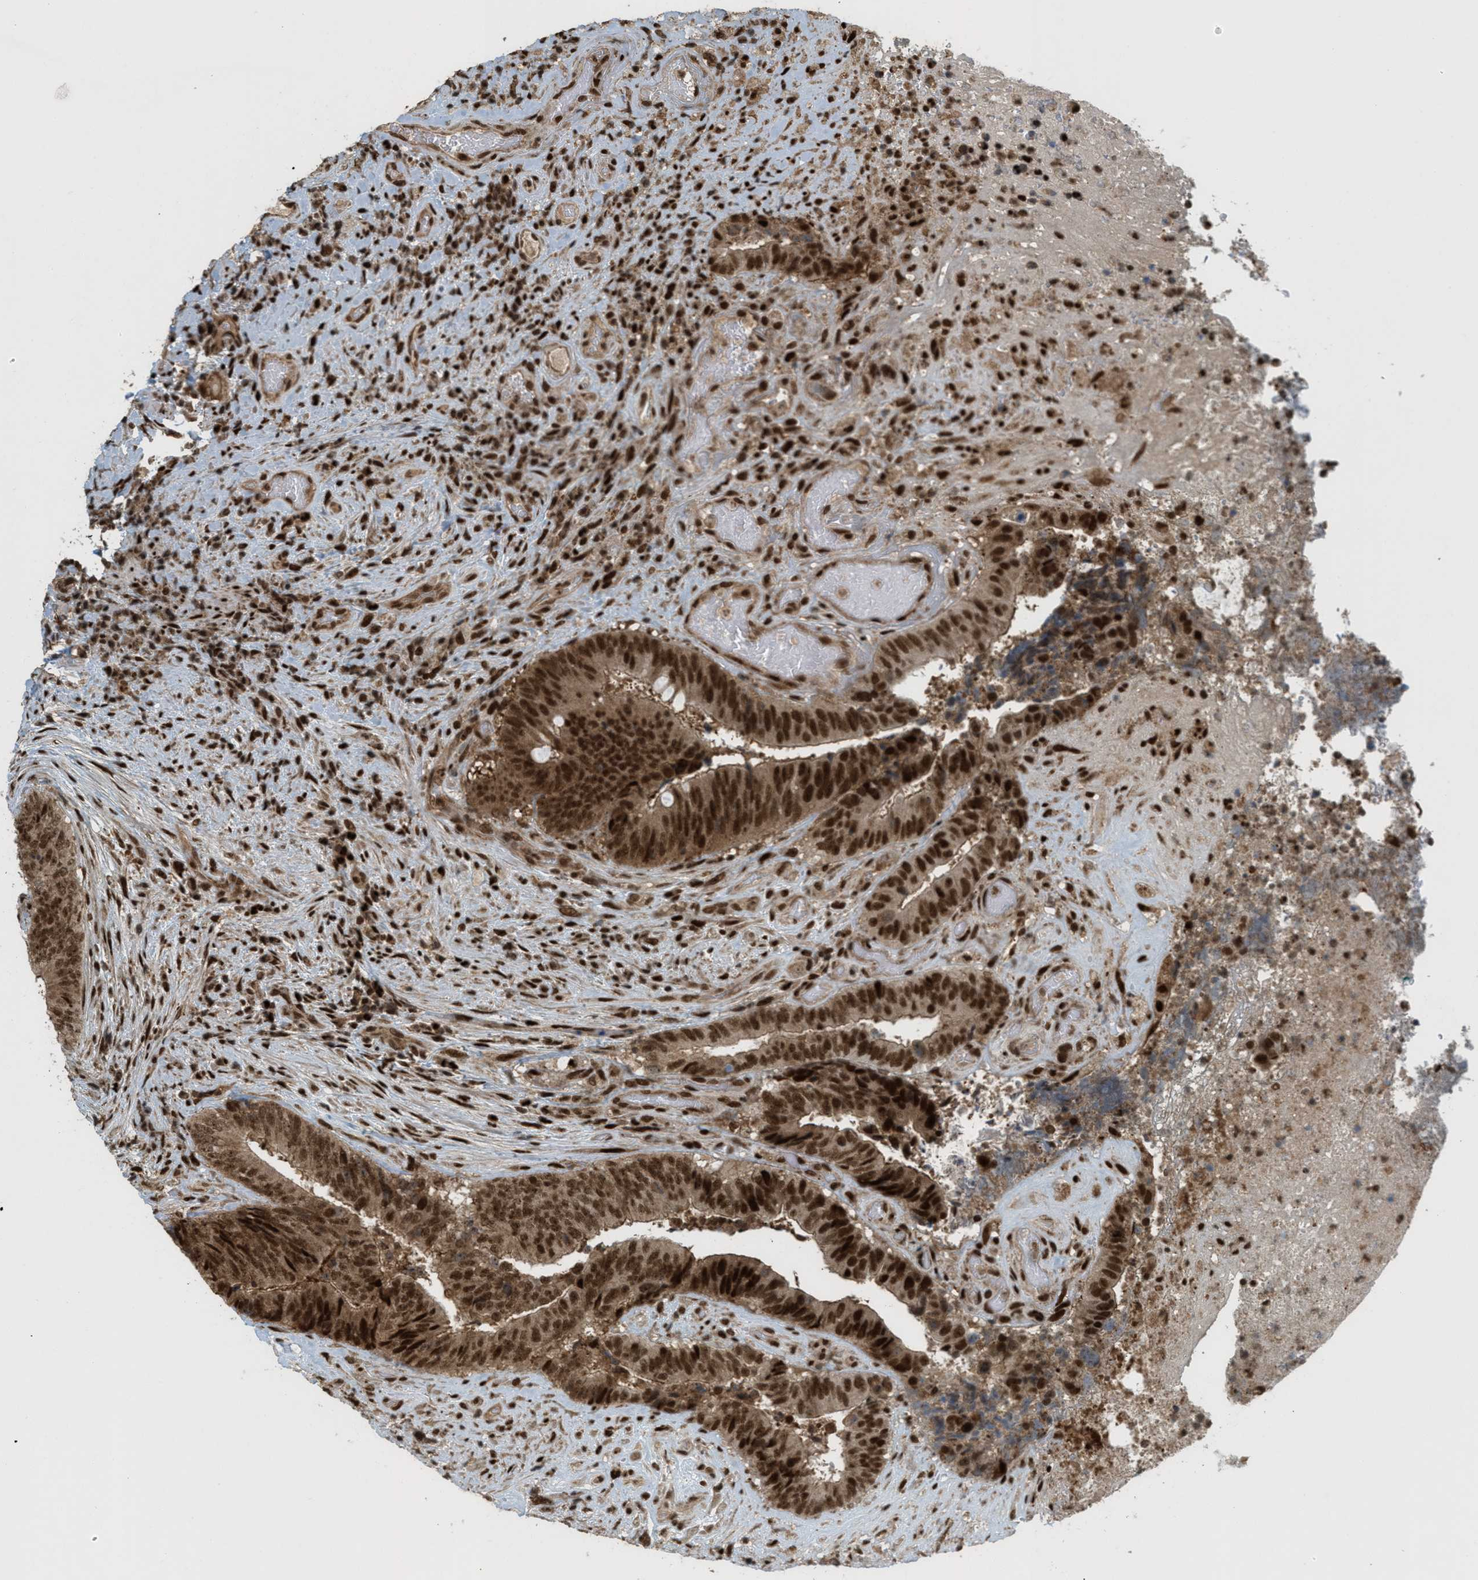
{"staining": {"intensity": "strong", "quantity": ">75%", "location": "cytoplasmic/membranous,nuclear"}, "tissue": "colorectal cancer", "cell_type": "Tumor cells", "image_type": "cancer", "snomed": [{"axis": "morphology", "description": "Adenocarcinoma, NOS"}, {"axis": "topography", "description": "Rectum"}], "caption": "Adenocarcinoma (colorectal) stained with DAB (3,3'-diaminobenzidine) IHC shows high levels of strong cytoplasmic/membranous and nuclear positivity in about >75% of tumor cells.", "gene": "TLK1", "patient": {"sex": "male", "age": 72}}